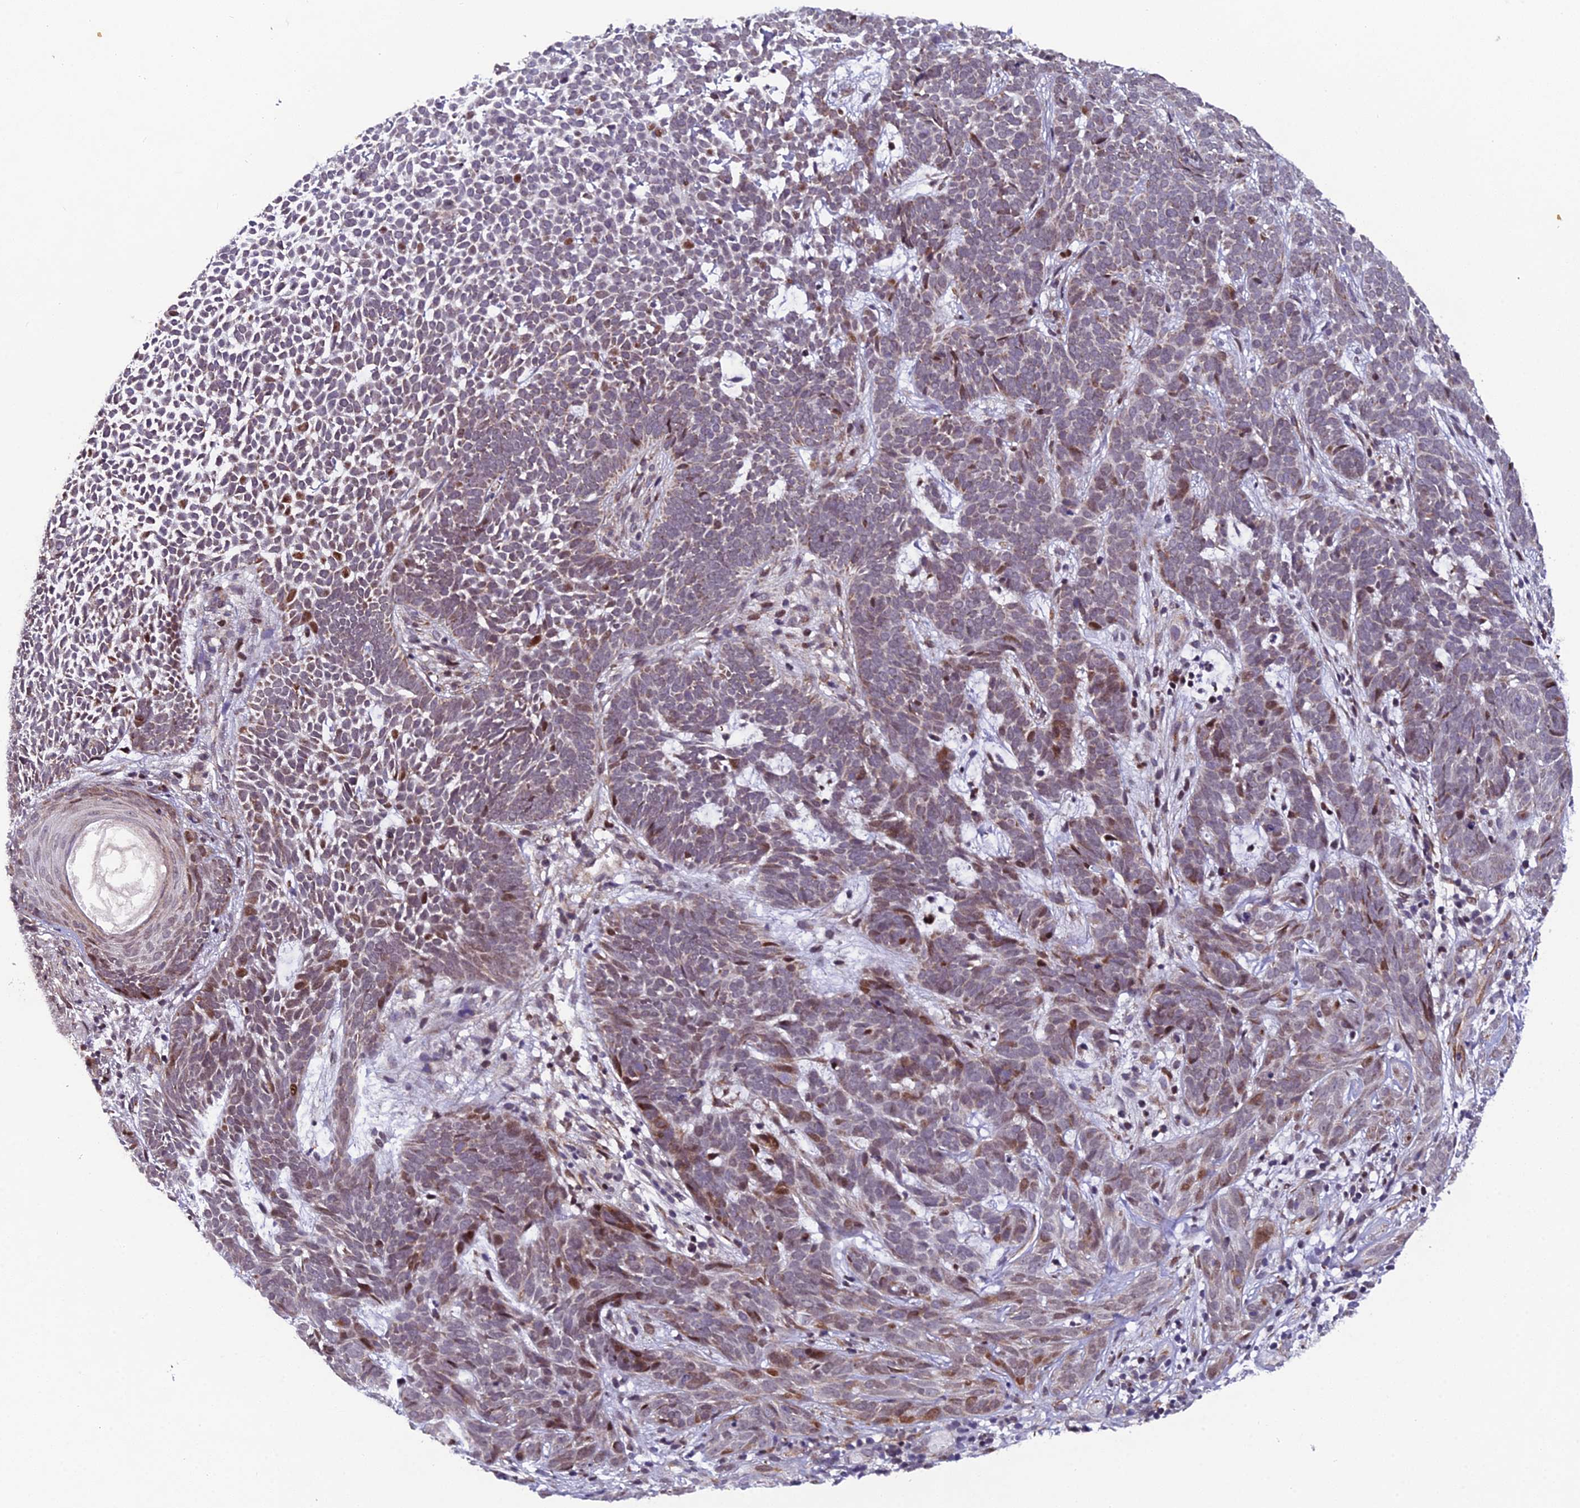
{"staining": {"intensity": "moderate", "quantity": "<25%", "location": "nuclear"}, "tissue": "skin cancer", "cell_type": "Tumor cells", "image_type": "cancer", "snomed": [{"axis": "morphology", "description": "Basal cell carcinoma"}, {"axis": "topography", "description": "Skin"}], "caption": "Immunohistochemical staining of human skin cancer (basal cell carcinoma) demonstrates low levels of moderate nuclear positivity in about <25% of tumor cells. (DAB IHC with brightfield microscopy, high magnification).", "gene": "XKR9", "patient": {"sex": "female", "age": 78}}